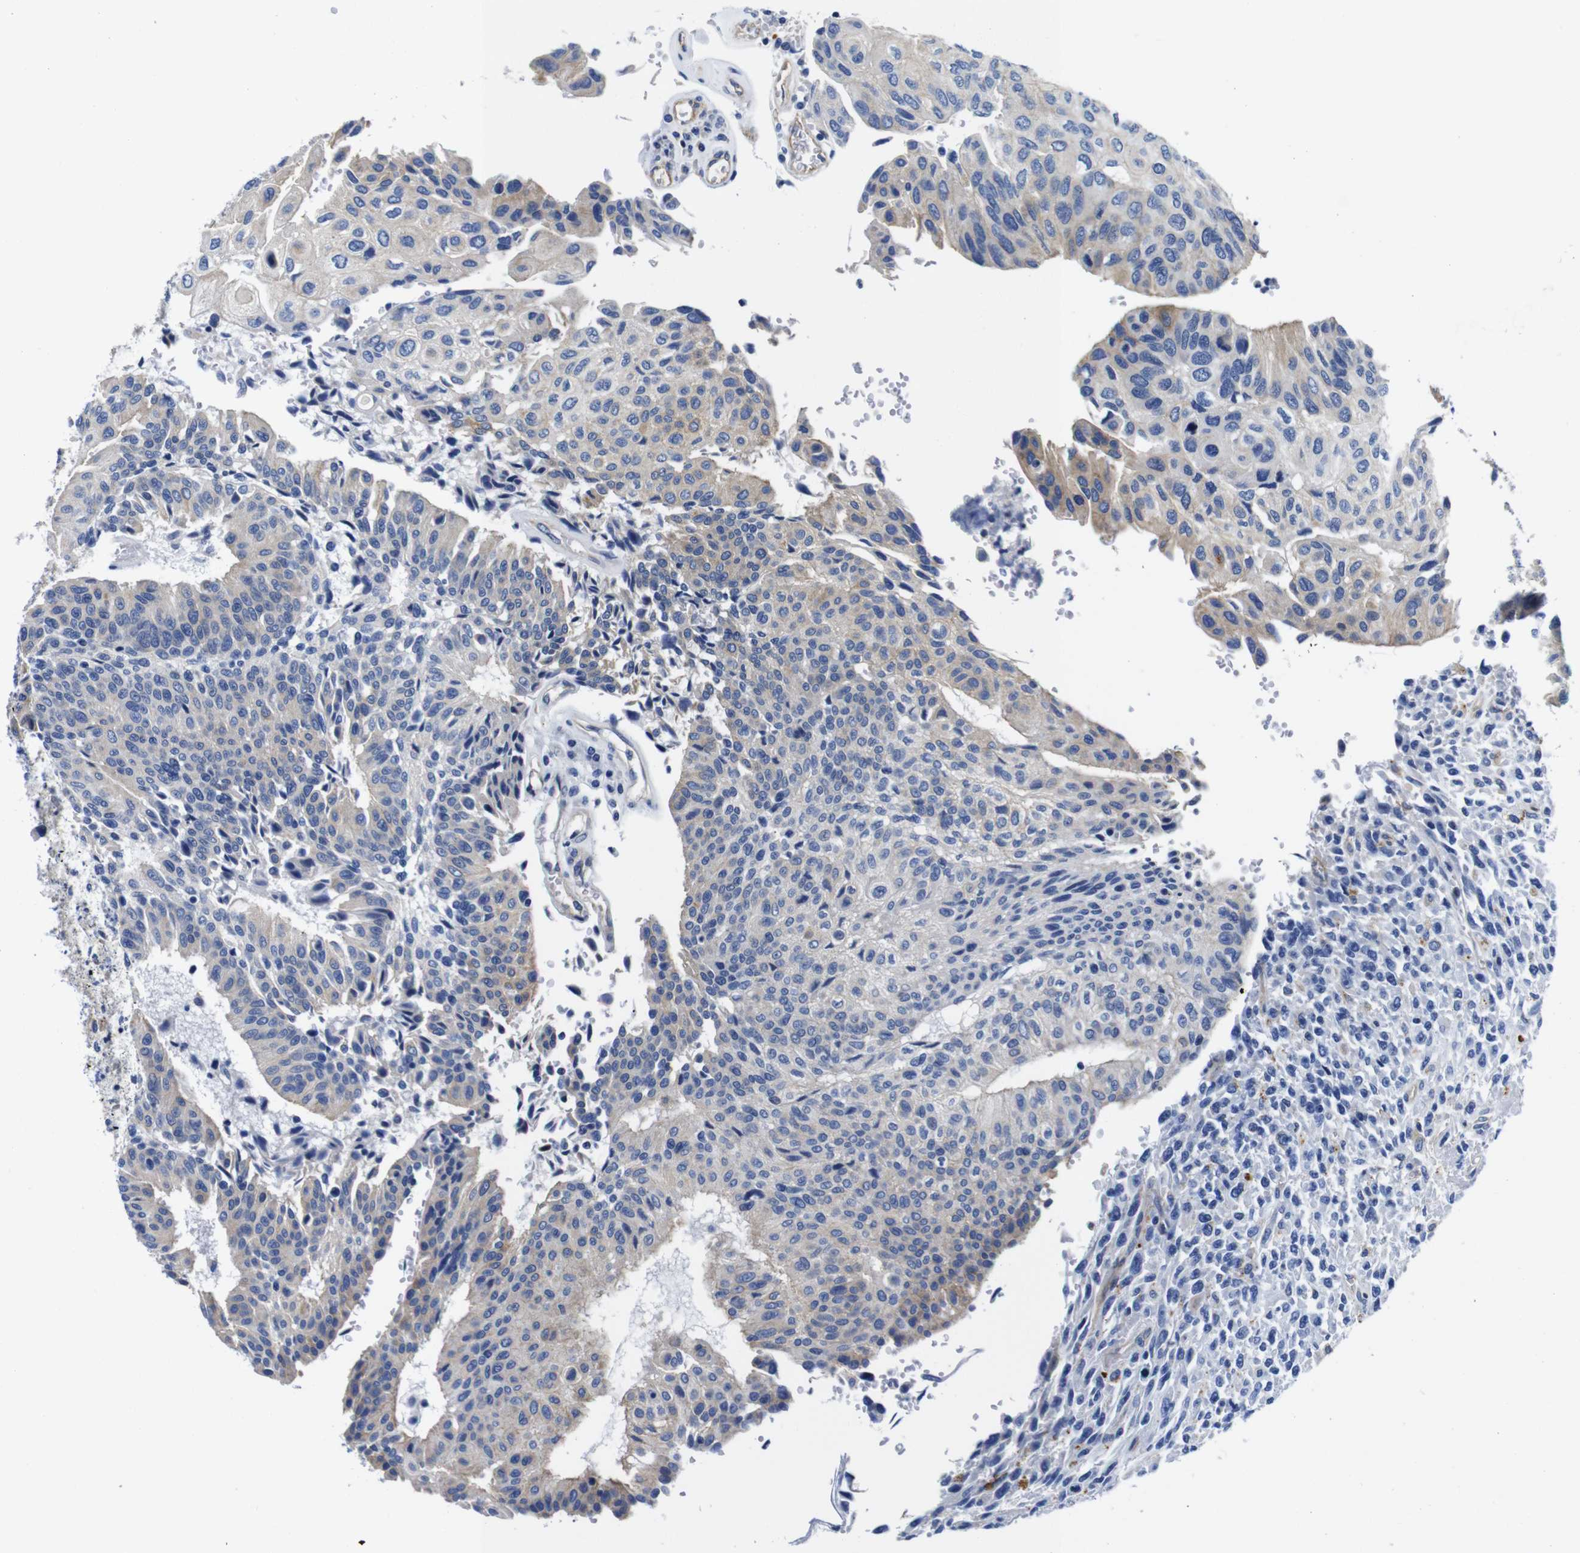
{"staining": {"intensity": "weak", "quantity": "<25%", "location": "cytoplasmic/membranous"}, "tissue": "urothelial cancer", "cell_type": "Tumor cells", "image_type": "cancer", "snomed": [{"axis": "morphology", "description": "Urothelial carcinoma, High grade"}, {"axis": "topography", "description": "Urinary bladder"}], "caption": "A photomicrograph of human high-grade urothelial carcinoma is negative for staining in tumor cells.", "gene": "GIMAP2", "patient": {"sex": "male", "age": 66}}